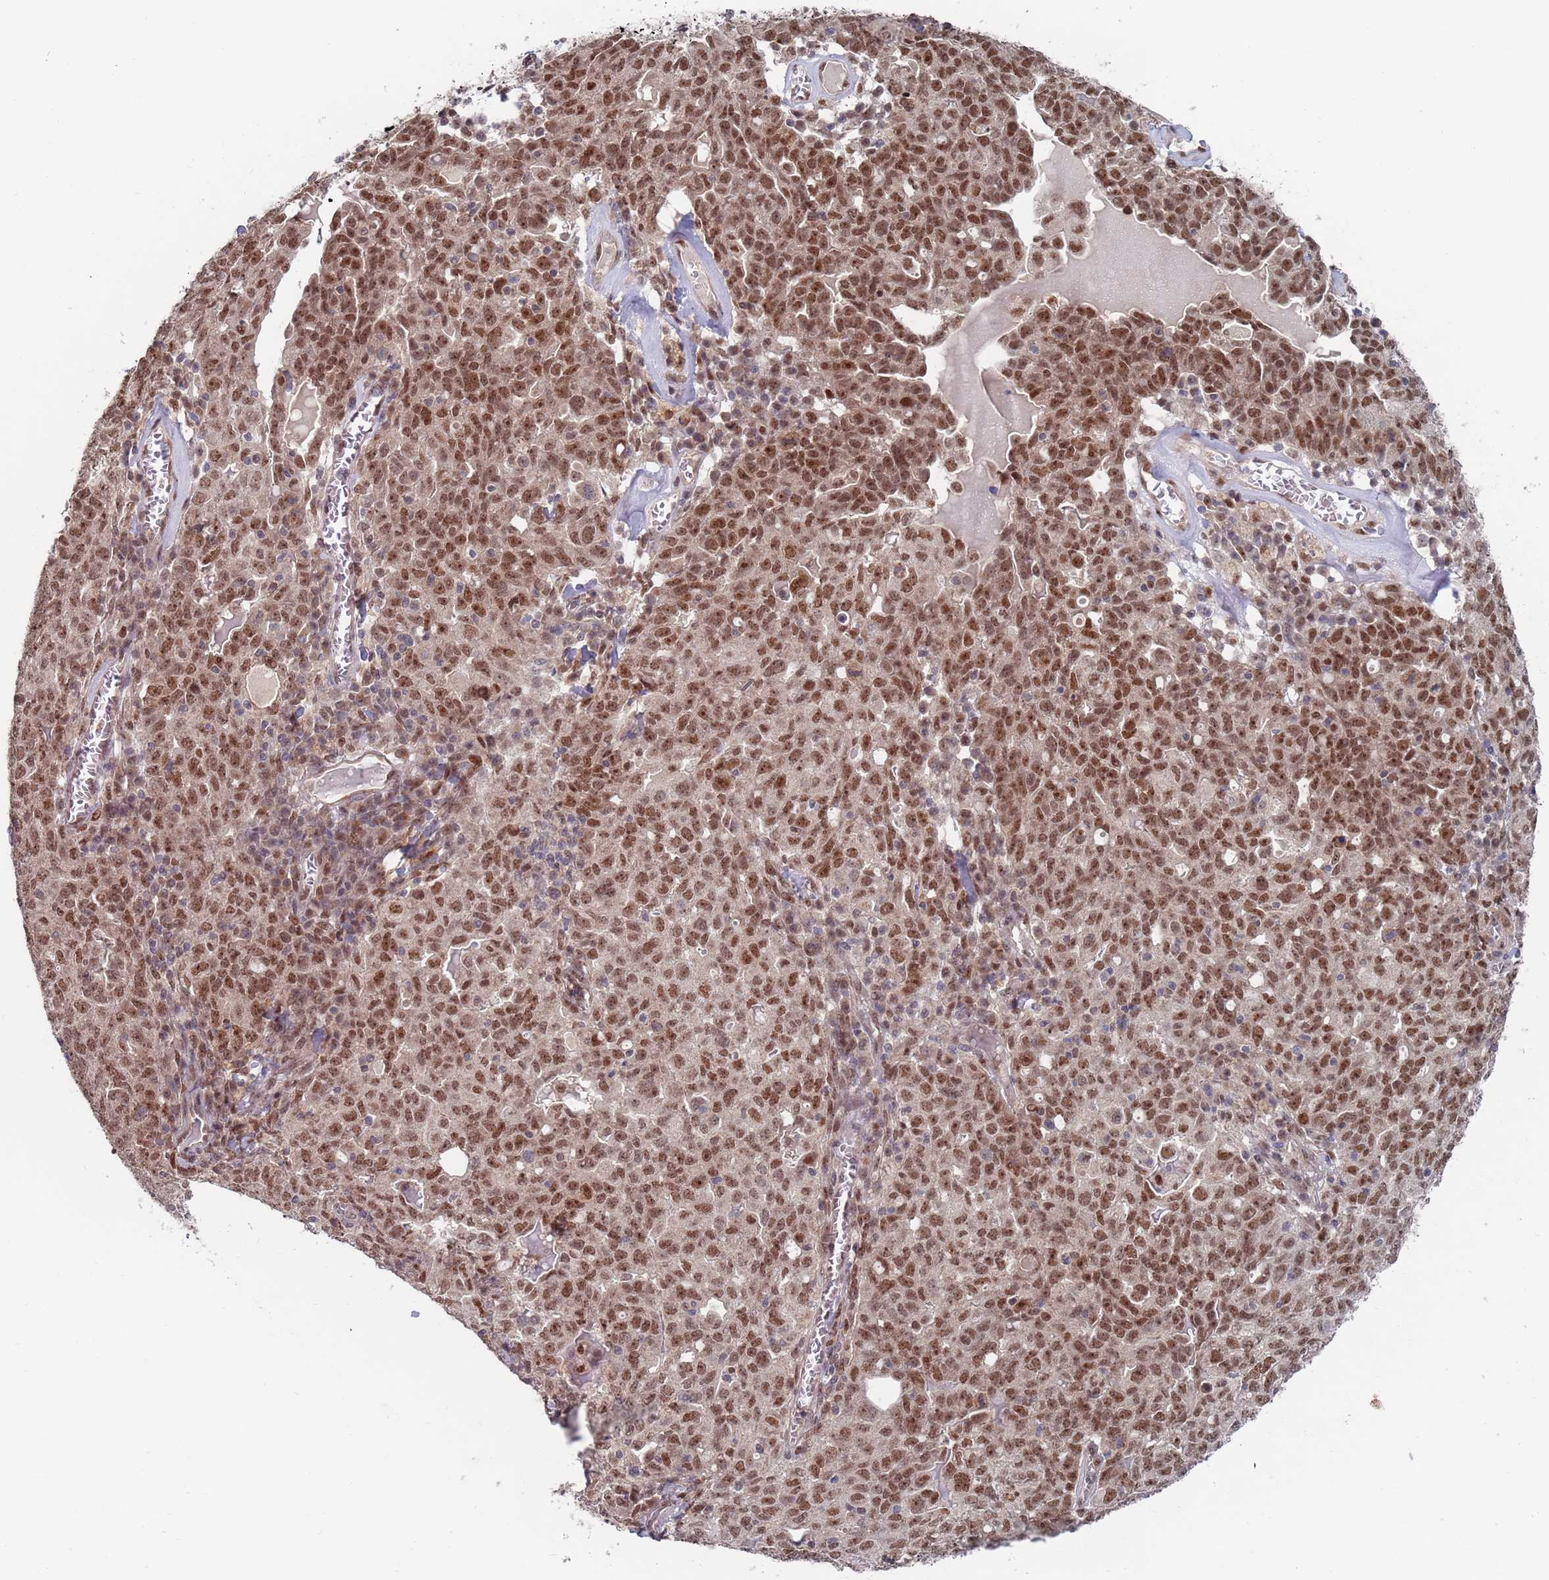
{"staining": {"intensity": "moderate", "quantity": ">75%", "location": "nuclear"}, "tissue": "ovarian cancer", "cell_type": "Tumor cells", "image_type": "cancer", "snomed": [{"axis": "morphology", "description": "Carcinoma, endometroid"}, {"axis": "topography", "description": "Ovary"}], "caption": "Moderate nuclear staining is present in about >75% of tumor cells in endometroid carcinoma (ovarian).", "gene": "RPP25", "patient": {"sex": "female", "age": 62}}